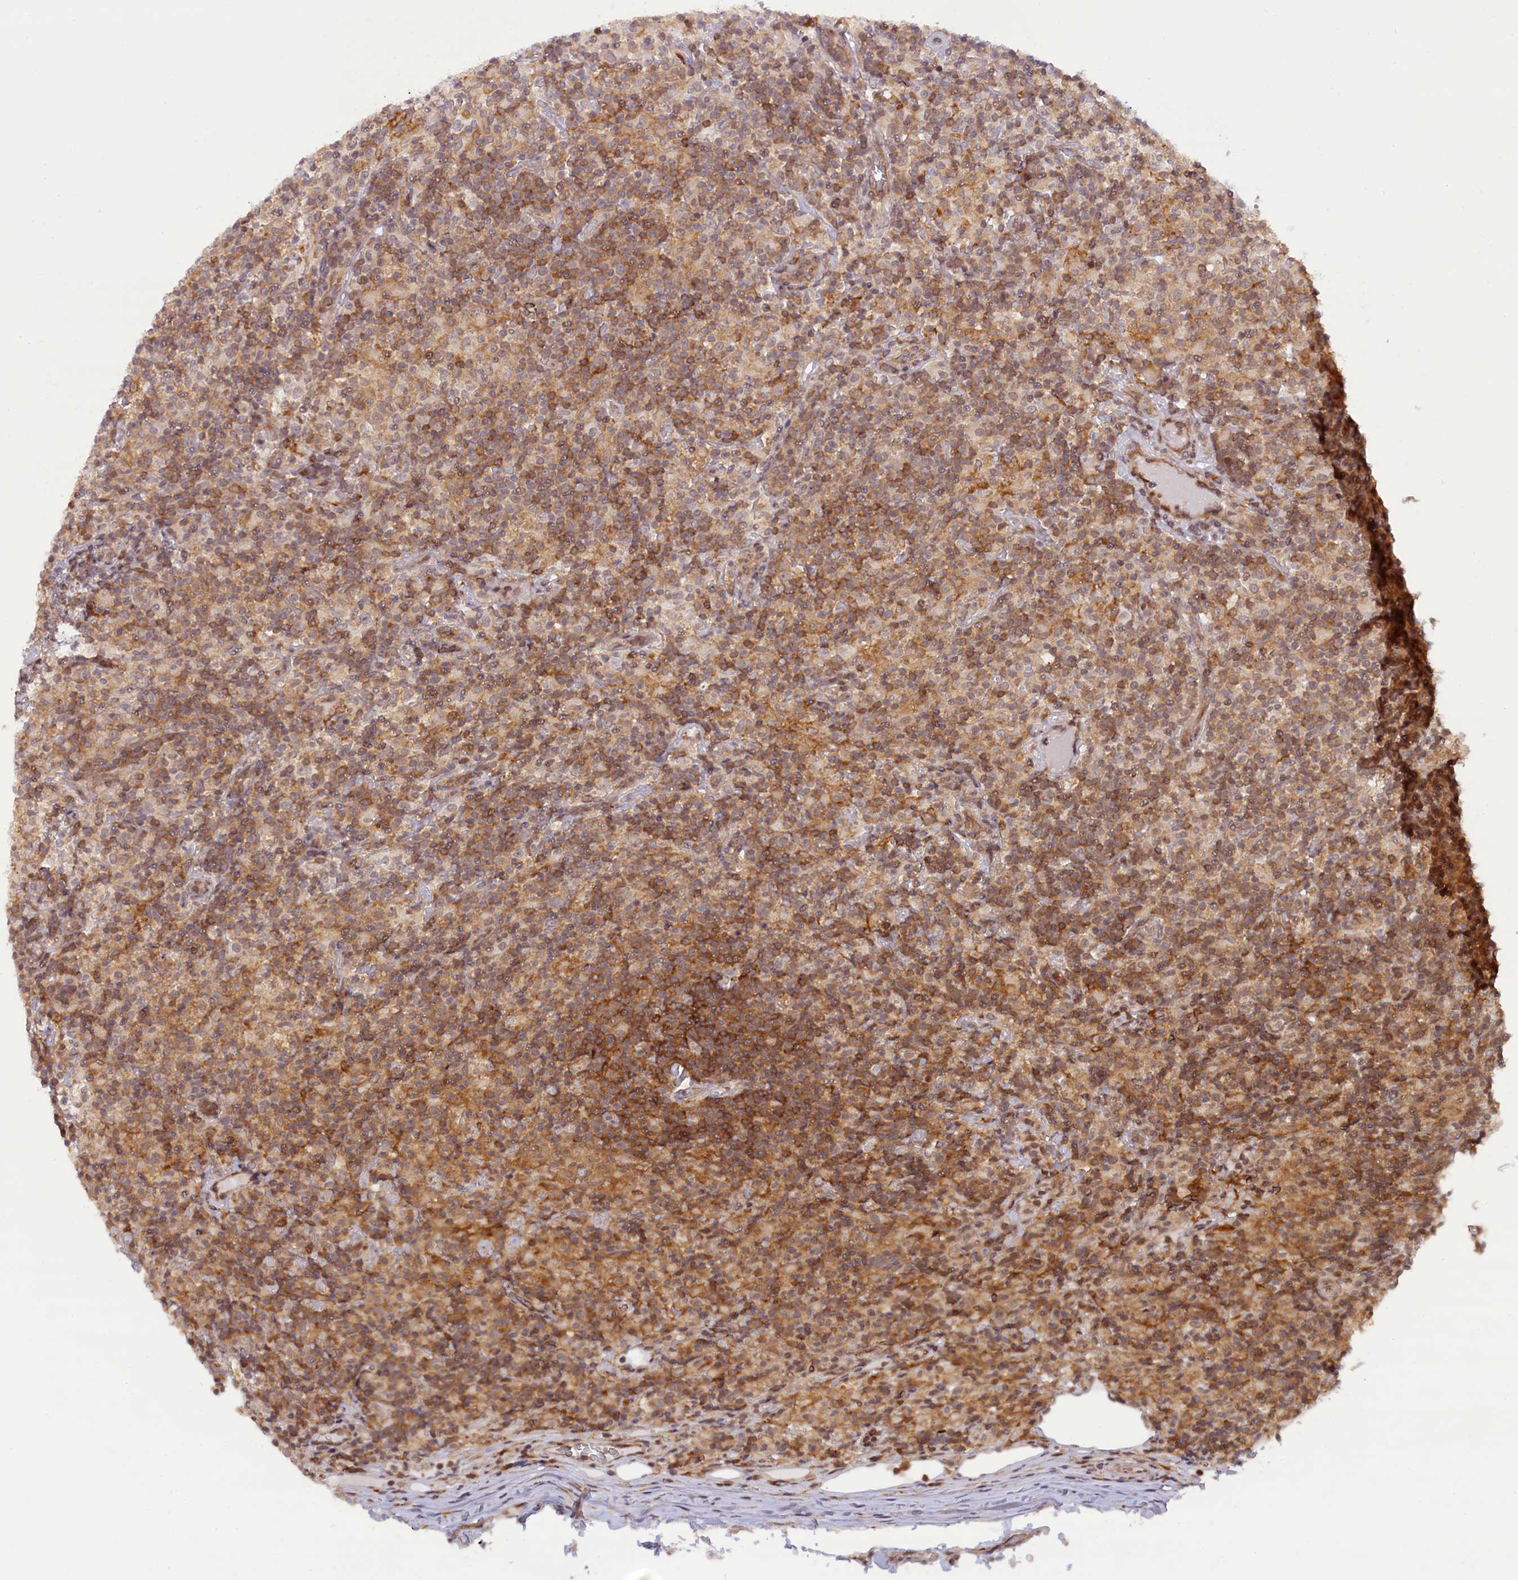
{"staining": {"intensity": "weak", "quantity": "<25%", "location": "nuclear"}, "tissue": "lymphoma", "cell_type": "Tumor cells", "image_type": "cancer", "snomed": [{"axis": "morphology", "description": "Hodgkin's disease, NOS"}, {"axis": "topography", "description": "Lymph node"}], "caption": "The immunohistochemistry micrograph has no significant staining in tumor cells of Hodgkin's disease tissue. (Immunohistochemistry, brightfield microscopy, high magnification).", "gene": "FCHO1", "patient": {"sex": "male", "age": 70}}